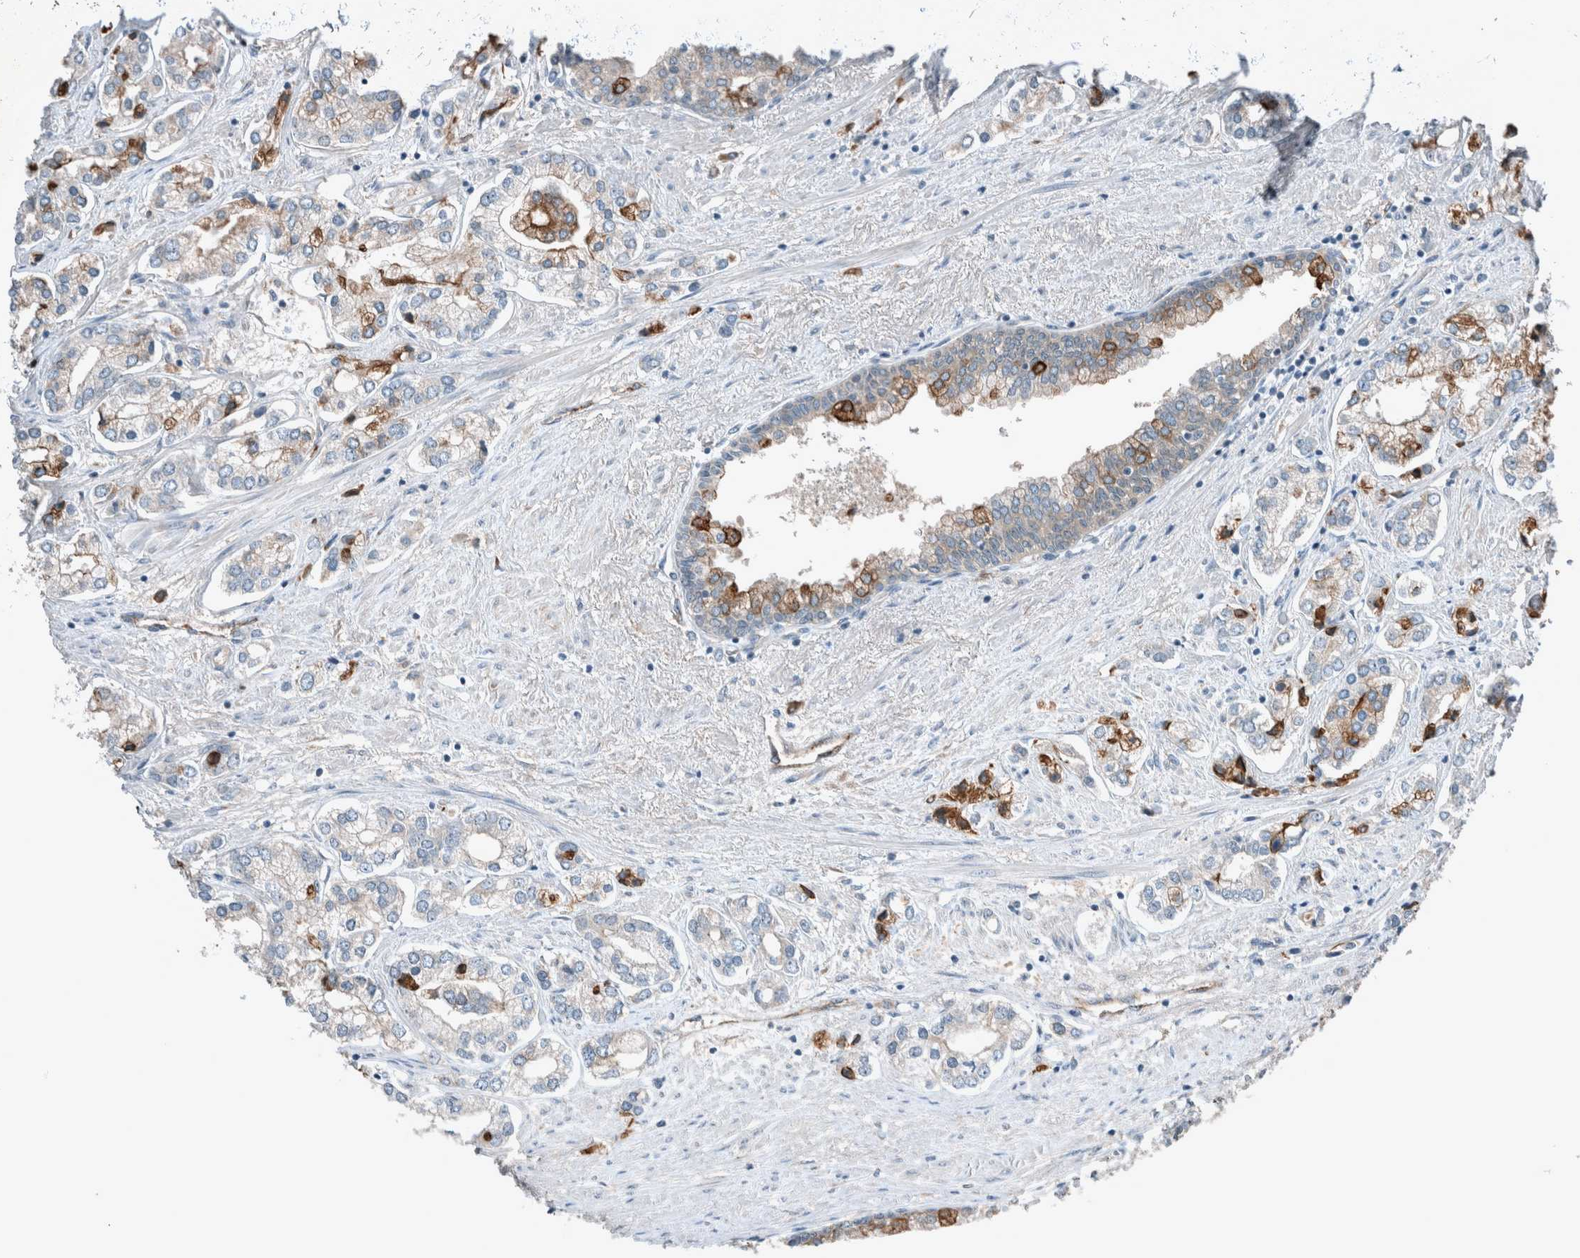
{"staining": {"intensity": "strong", "quantity": "<25%", "location": "cytoplasmic/membranous"}, "tissue": "prostate cancer", "cell_type": "Tumor cells", "image_type": "cancer", "snomed": [{"axis": "morphology", "description": "Adenocarcinoma, High grade"}, {"axis": "topography", "description": "Prostate"}], "caption": "A photomicrograph of prostate adenocarcinoma (high-grade) stained for a protein displays strong cytoplasmic/membranous brown staining in tumor cells.", "gene": "RALGDS", "patient": {"sex": "male", "age": 66}}